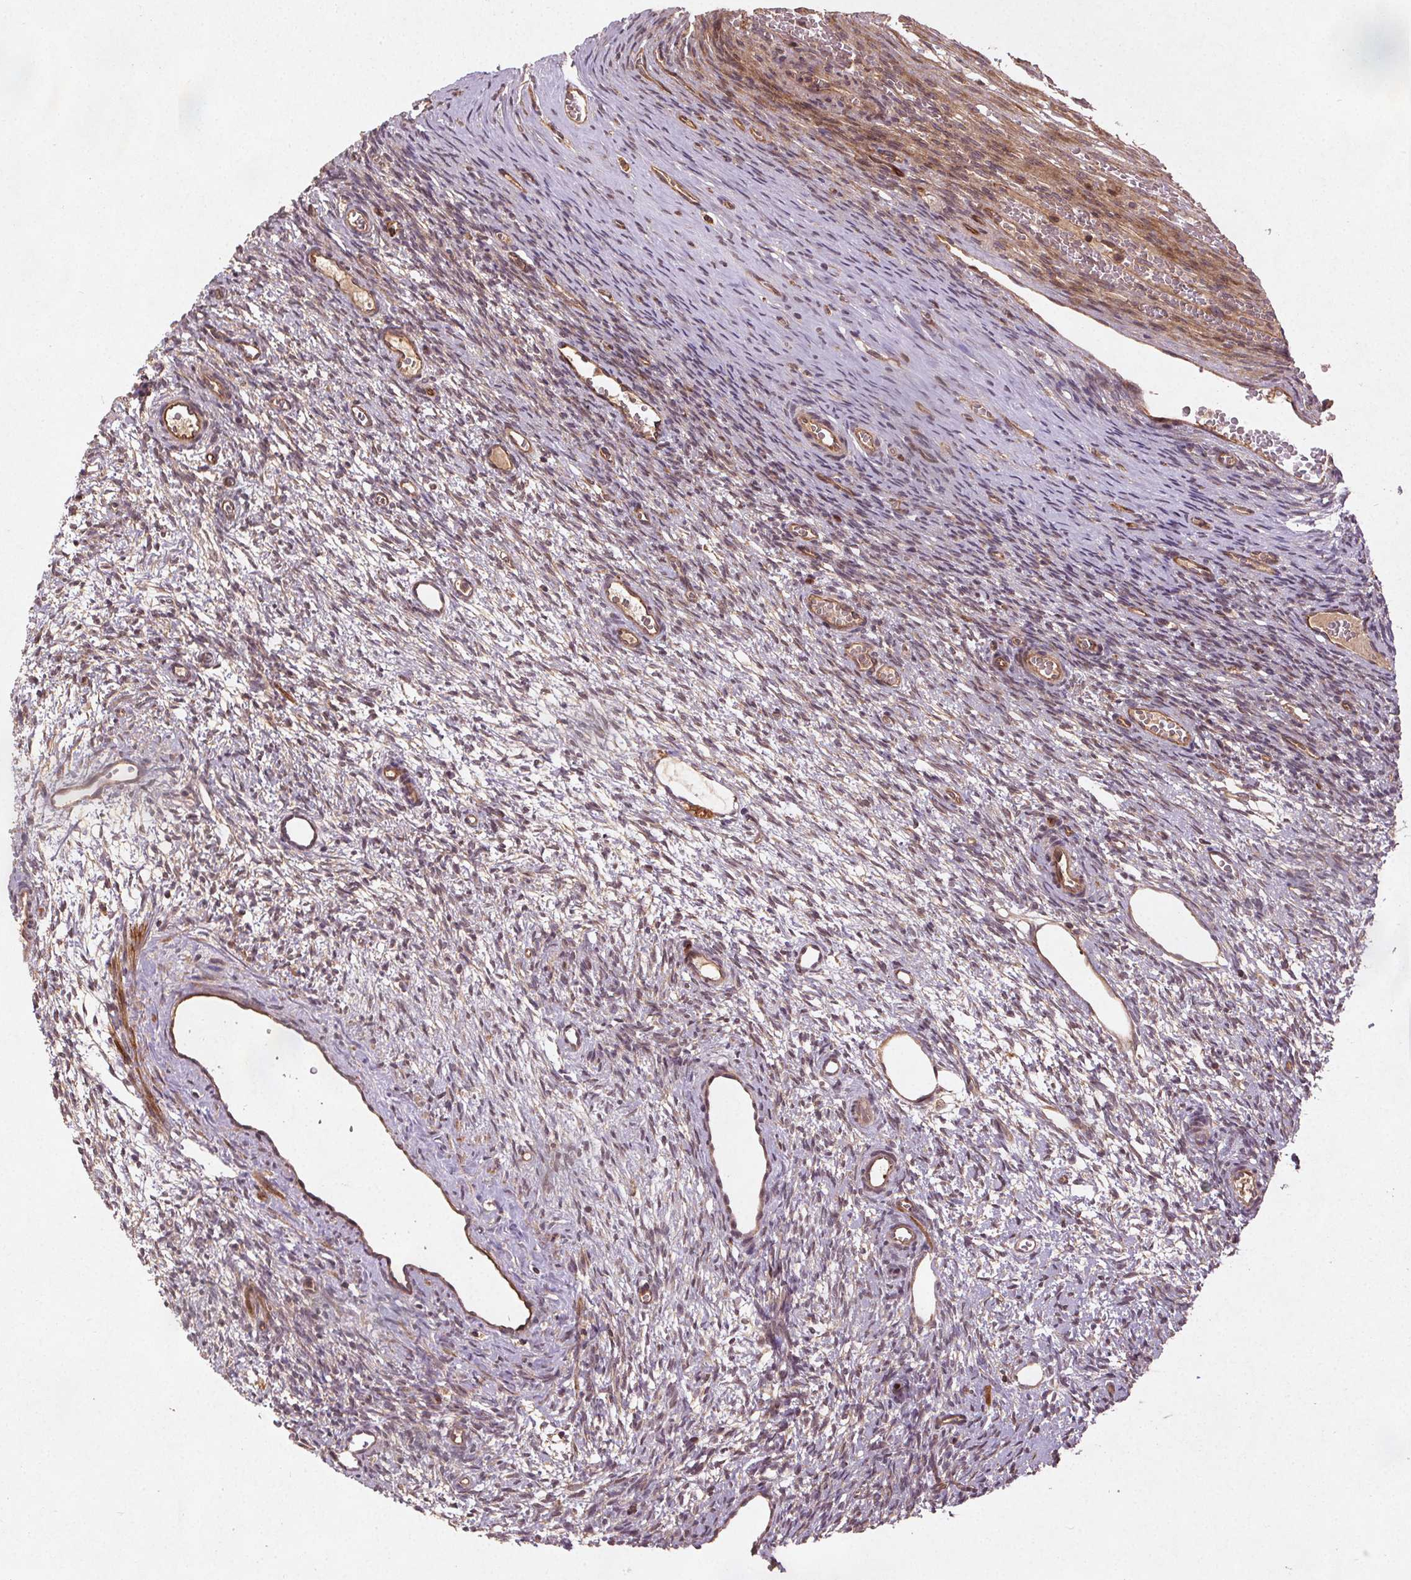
{"staining": {"intensity": "weak", "quantity": "25%-75%", "location": "cytoplasmic/membranous"}, "tissue": "ovary", "cell_type": "Ovarian stroma cells", "image_type": "normal", "snomed": [{"axis": "morphology", "description": "Normal tissue, NOS"}, {"axis": "topography", "description": "Ovary"}], "caption": "Brown immunohistochemical staining in normal ovary exhibits weak cytoplasmic/membranous staining in approximately 25%-75% of ovarian stroma cells.", "gene": "SEC14L2", "patient": {"sex": "female", "age": 34}}